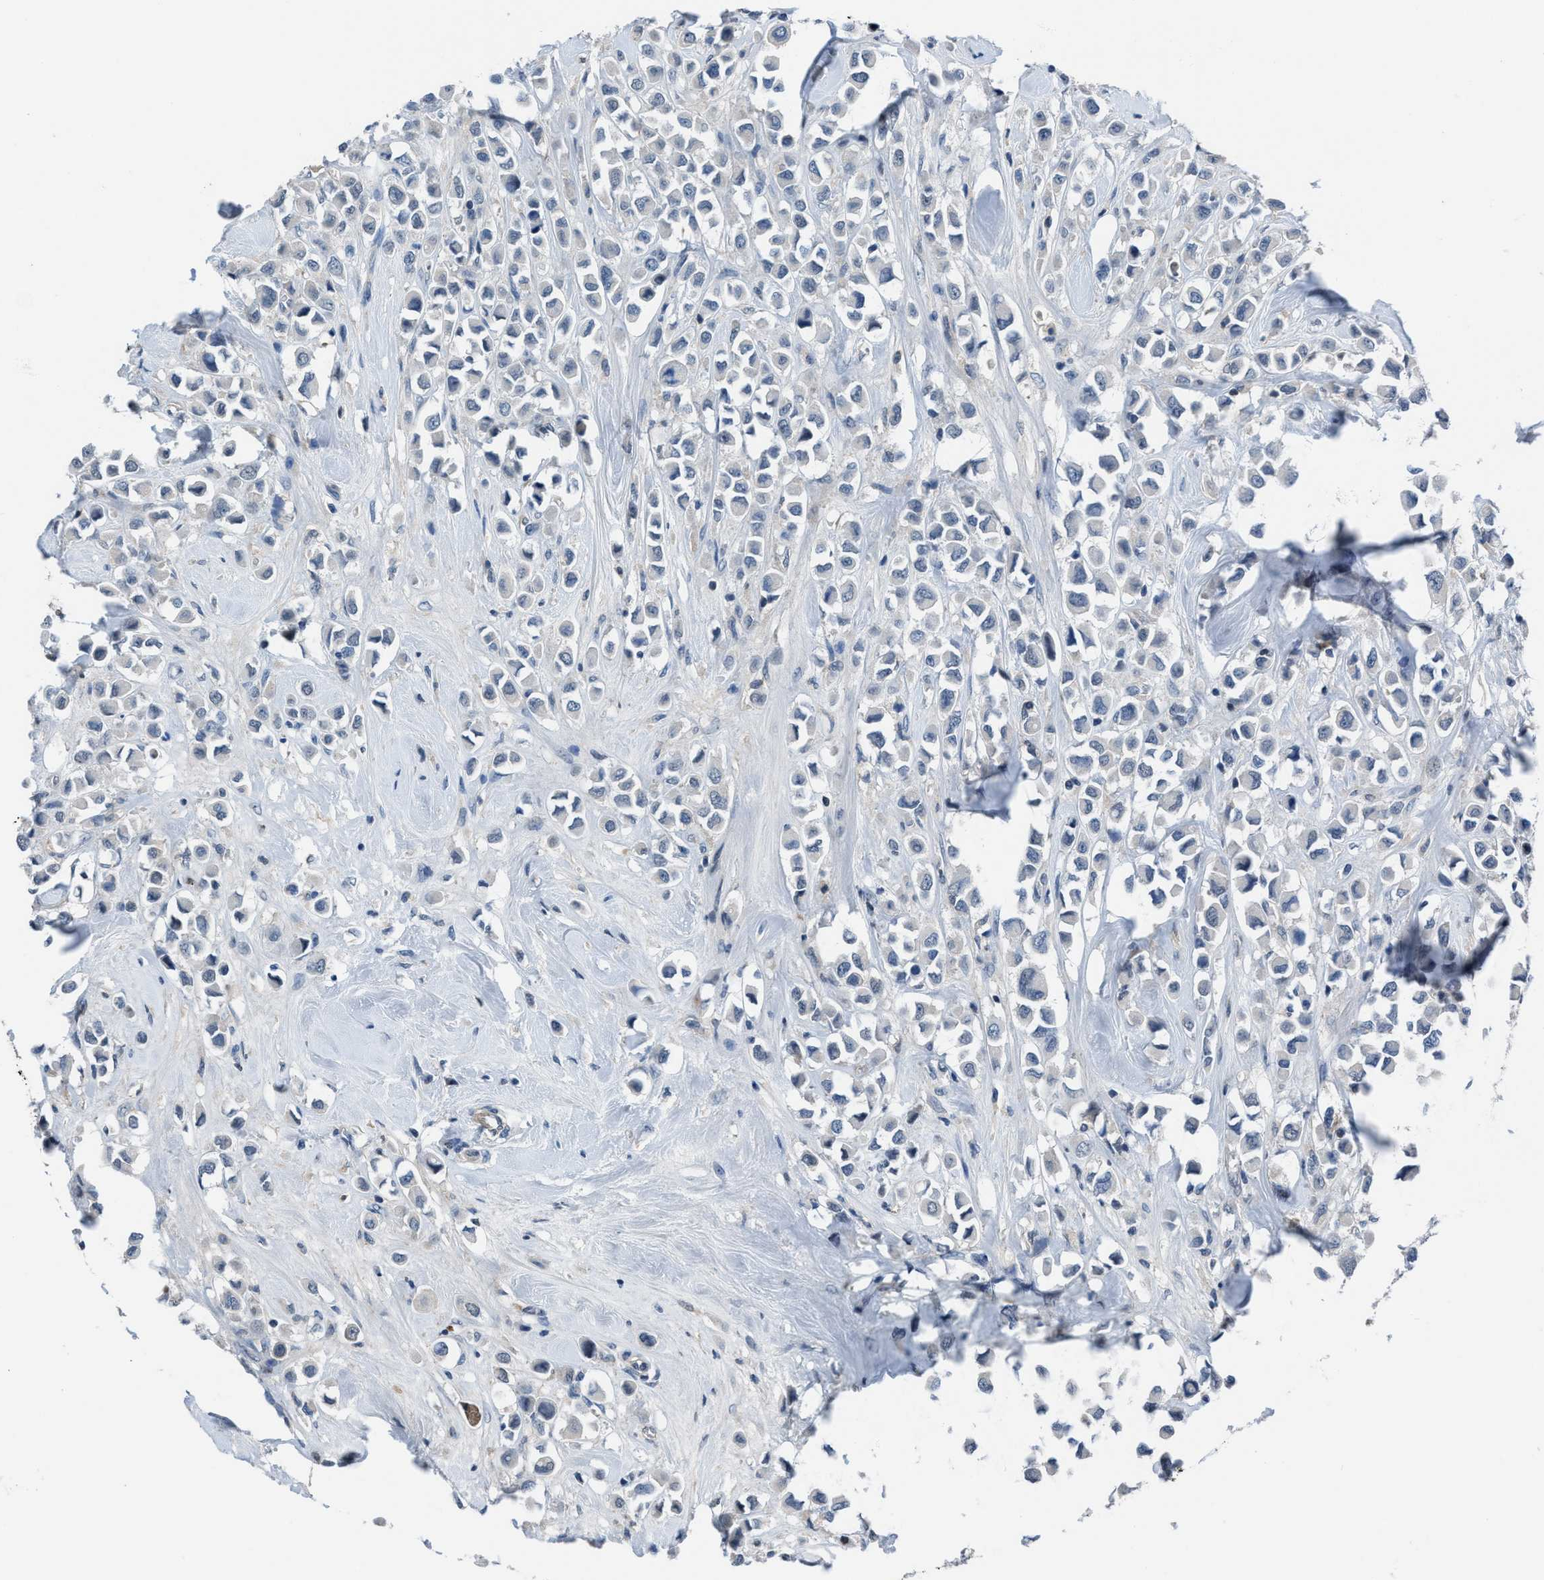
{"staining": {"intensity": "negative", "quantity": "none", "location": "none"}, "tissue": "breast cancer", "cell_type": "Tumor cells", "image_type": "cancer", "snomed": [{"axis": "morphology", "description": "Duct carcinoma"}, {"axis": "topography", "description": "Breast"}], "caption": "Tumor cells show no significant staining in breast intraductal carcinoma.", "gene": "NUDT5", "patient": {"sex": "female", "age": 61}}